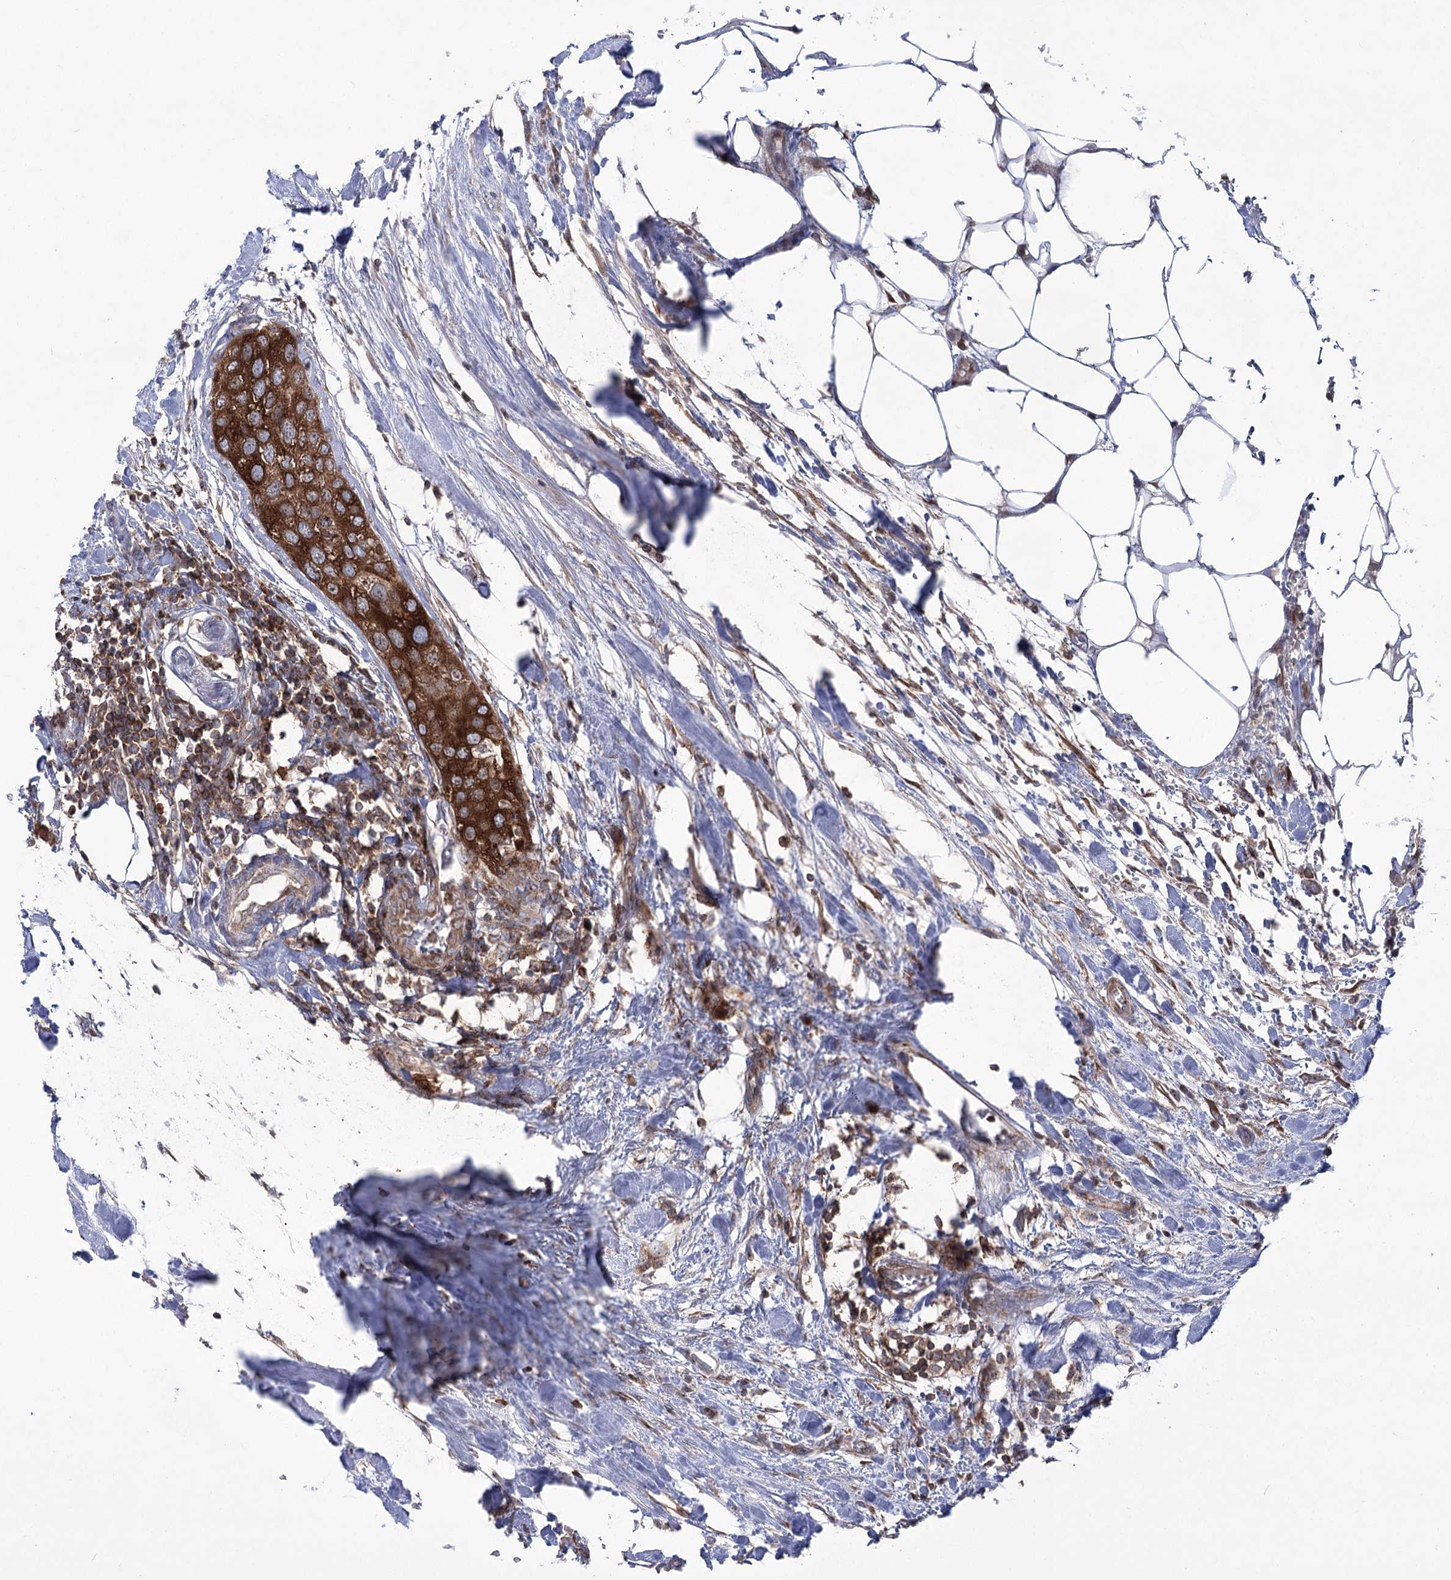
{"staining": {"intensity": "strong", "quantity": ">75%", "location": "cytoplasmic/membranous"}, "tissue": "urothelial cancer", "cell_type": "Tumor cells", "image_type": "cancer", "snomed": [{"axis": "morphology", "description": "Urothelial carcinoma, High grade"}, {"axis": "topography", "description": "Urinary bladder"}], "caption": "DAB (3,3'-diaminobenzidine) immunohistochemical staining of urothelial carcinoma (high-grade) reveals strong cytoplasmic/membranous protein expression in approximately >75% of tumor cells. The protein of interest is stained brown, and the nuclei are stained in blue (DAB IHC with brightfield microscopy, high magnification).", "gene": "ZNF622", "patient": {"sex": "male", "age": 64}}